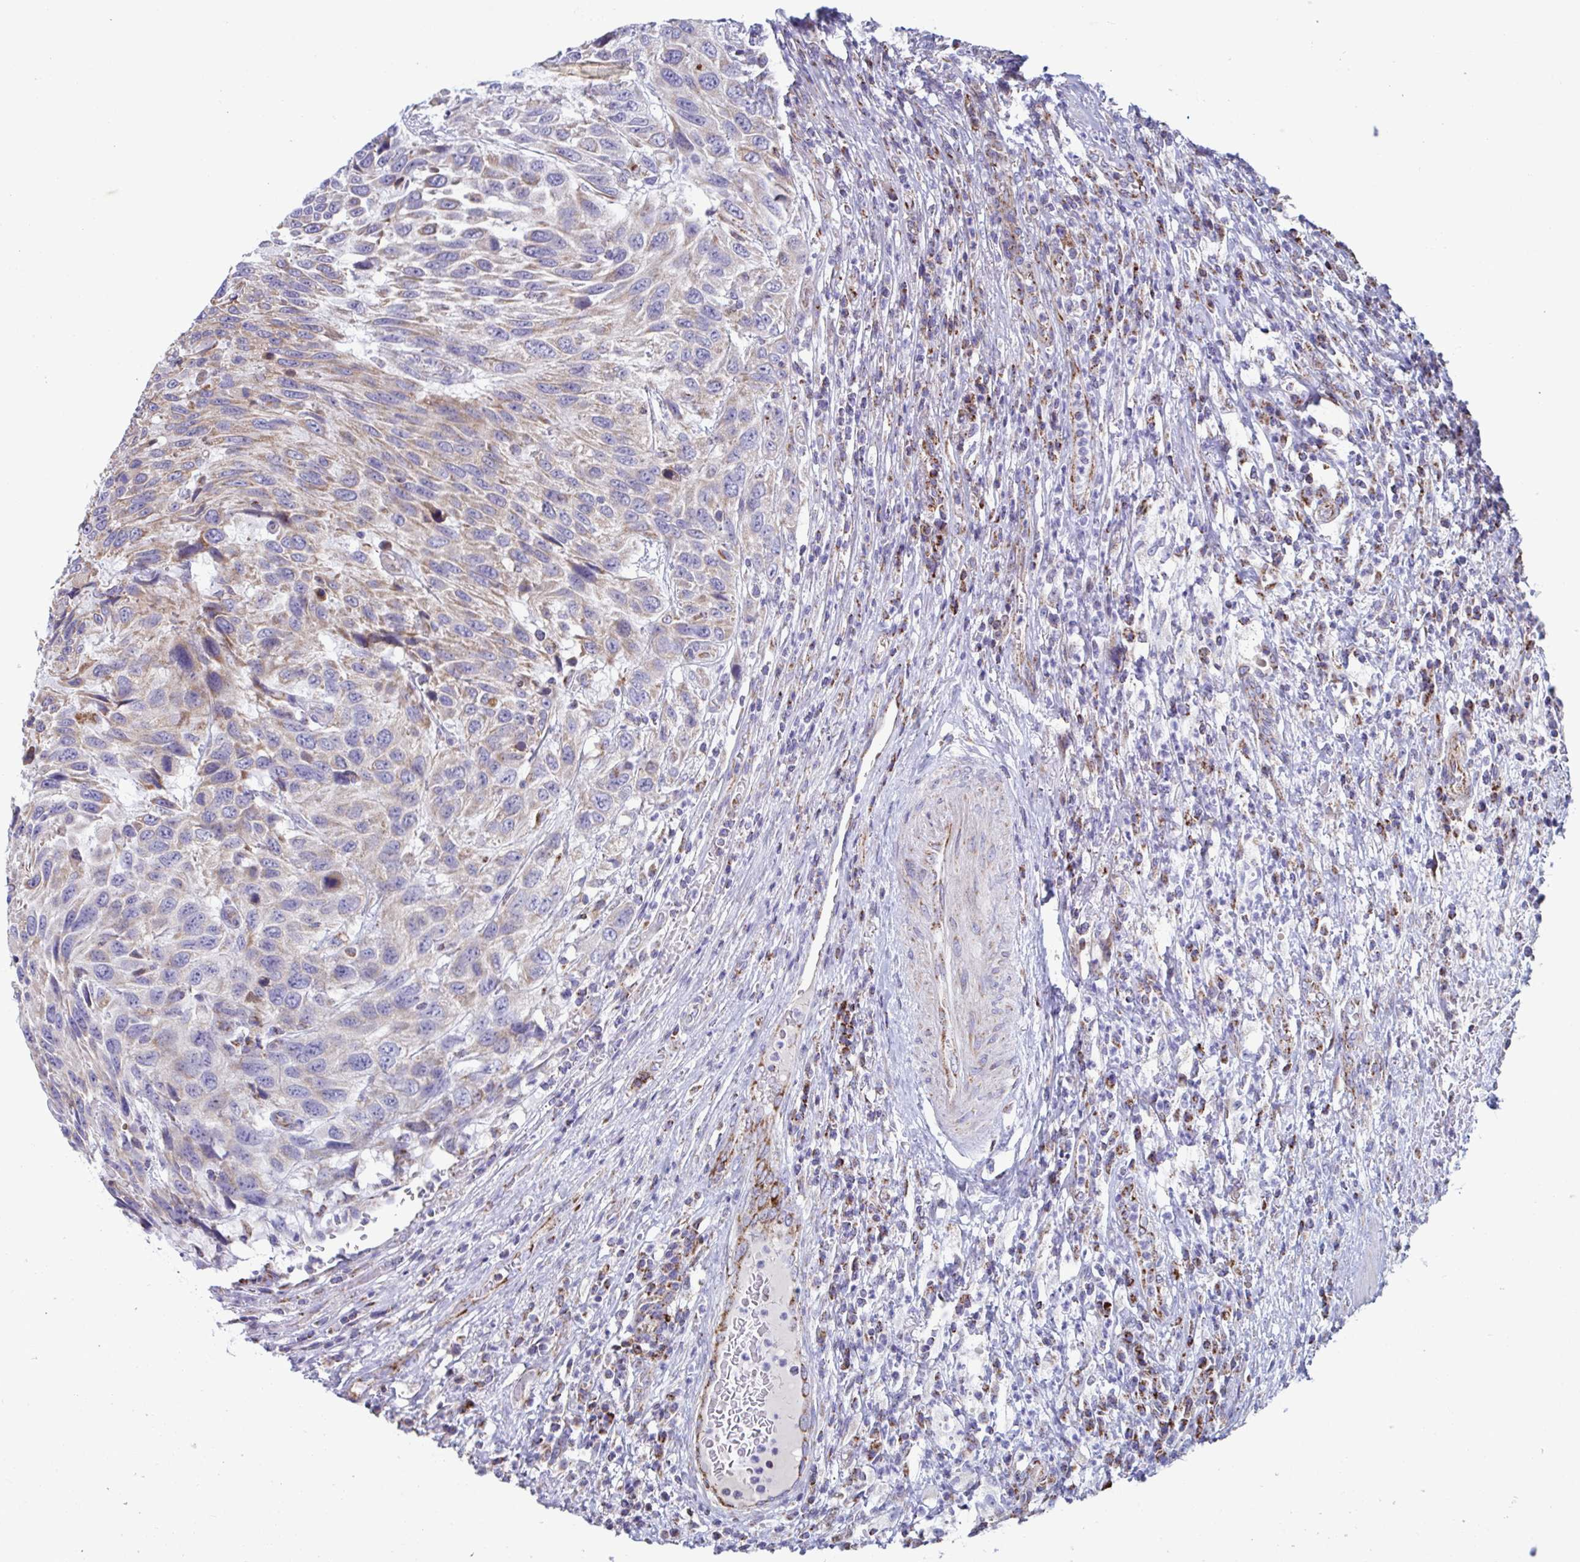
{"staining": {"intensity": "moderate", "quantity": ">75%", "location": "cytoplasmic/membranous"}, "tissue": "urothelial cancer", "cell_type": "Tumor cells", "image_type": "cancer", "snomed": [{"axis": "morphology", "description": "Urothelial carcinoma, High grade"}, {"axis": "topography", "description": "Urinary bladder"}], "caption": "An image of urothelial carcinoma (high-grade) stained for a protein reveals moderate cytoplasmic/membranous brown staining in tumor cells.", "gene": "BCAT2", "patient": {"sex": "female", "age": 70}}